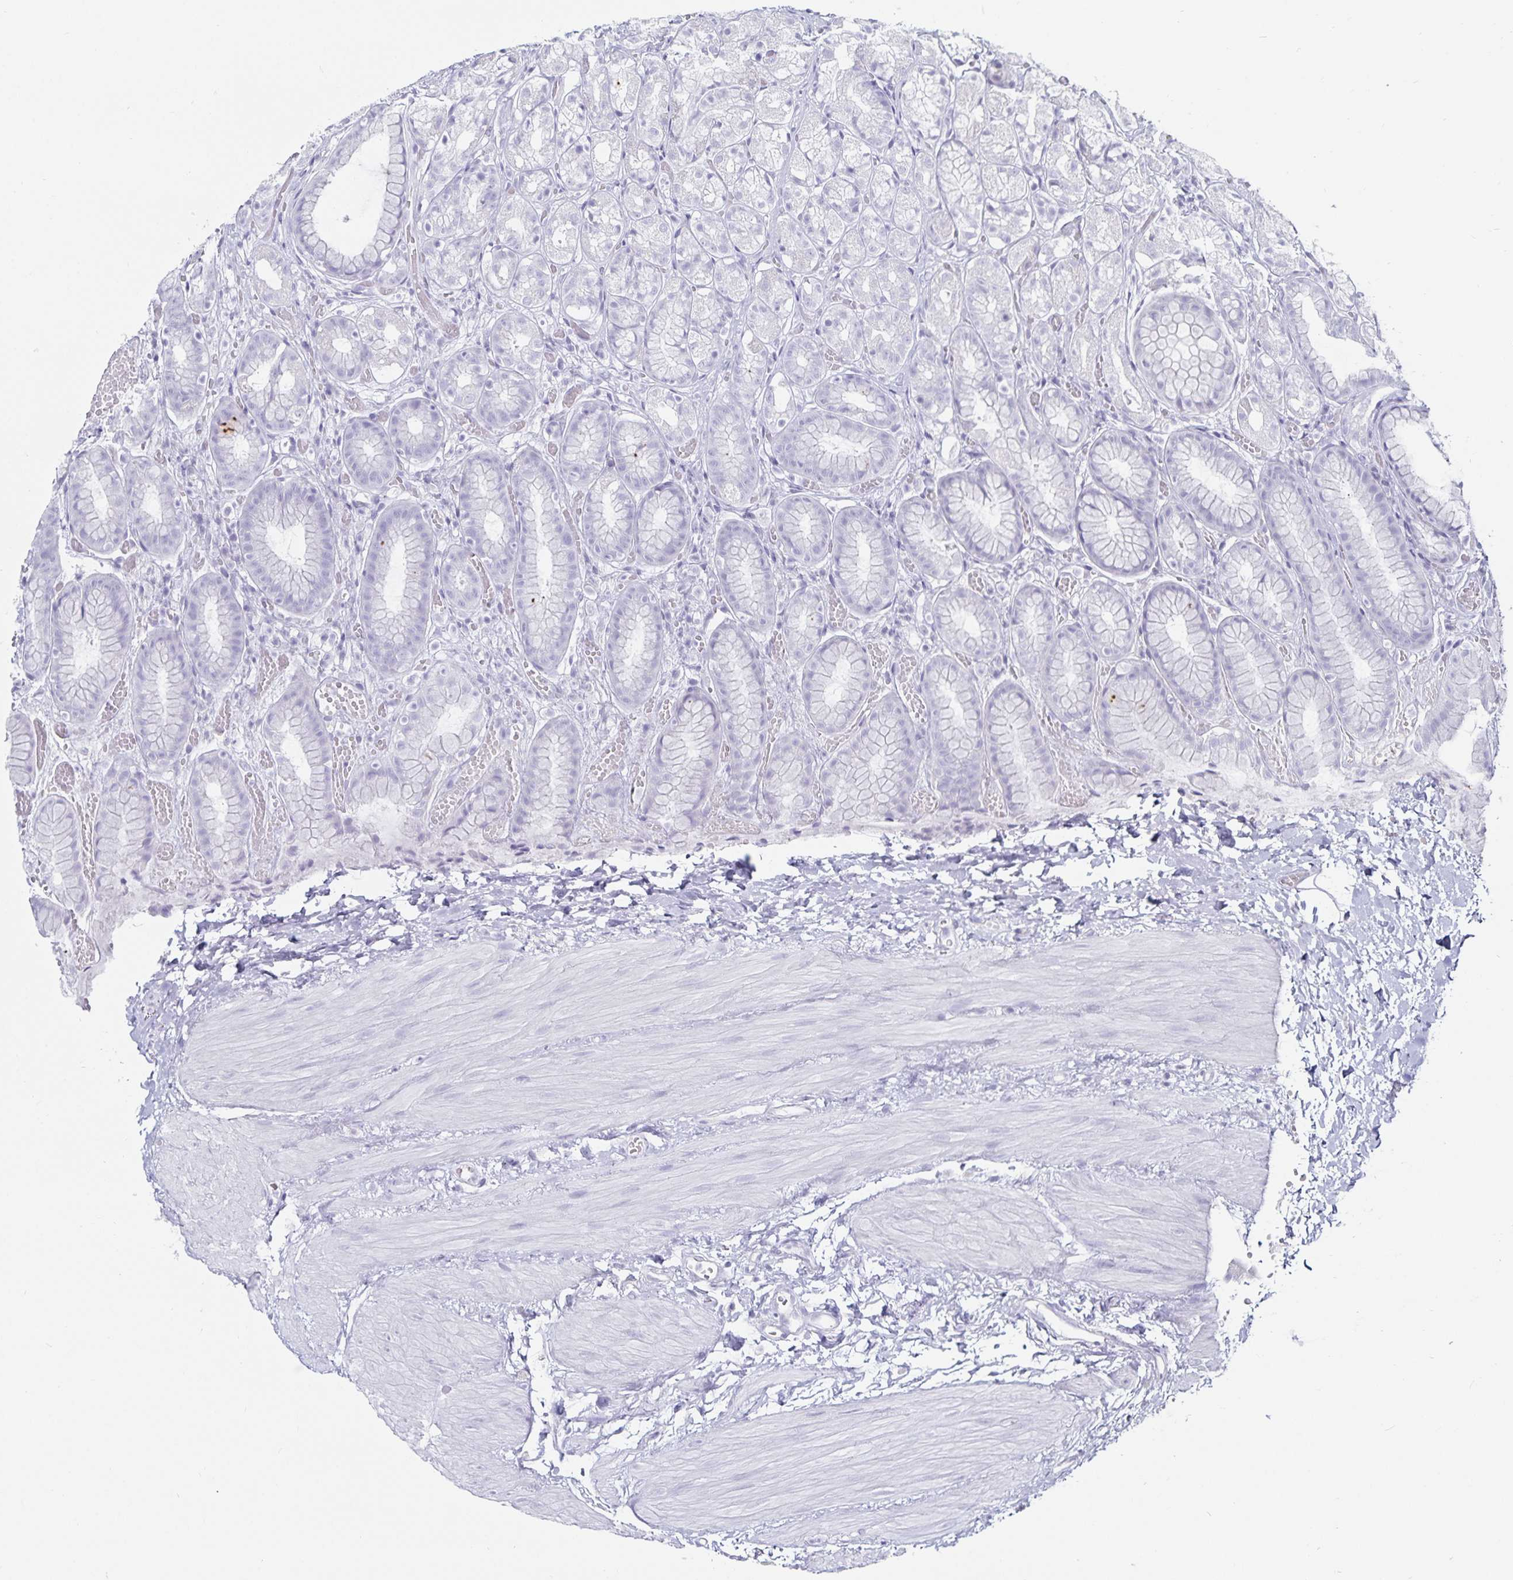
{"staining": {"intensity": "negative", "quantity": "none", "location": "none"}, "tissue": "stomach", "cell_type": "Glandular cells", "image_type": "normal", "snomed": [{"axis": "morphology", "description": "Normal tissue, NOS"}, {"axis": "topography", "description": "Stomach"}], "caption": "DAB (3,3'-diaminobenzidine) immunohistochemical staining of normal stomach shows no significant staining in glandular cells.", "gene": "DEFA6", "patient": {"sex": "male", "age": 70}}